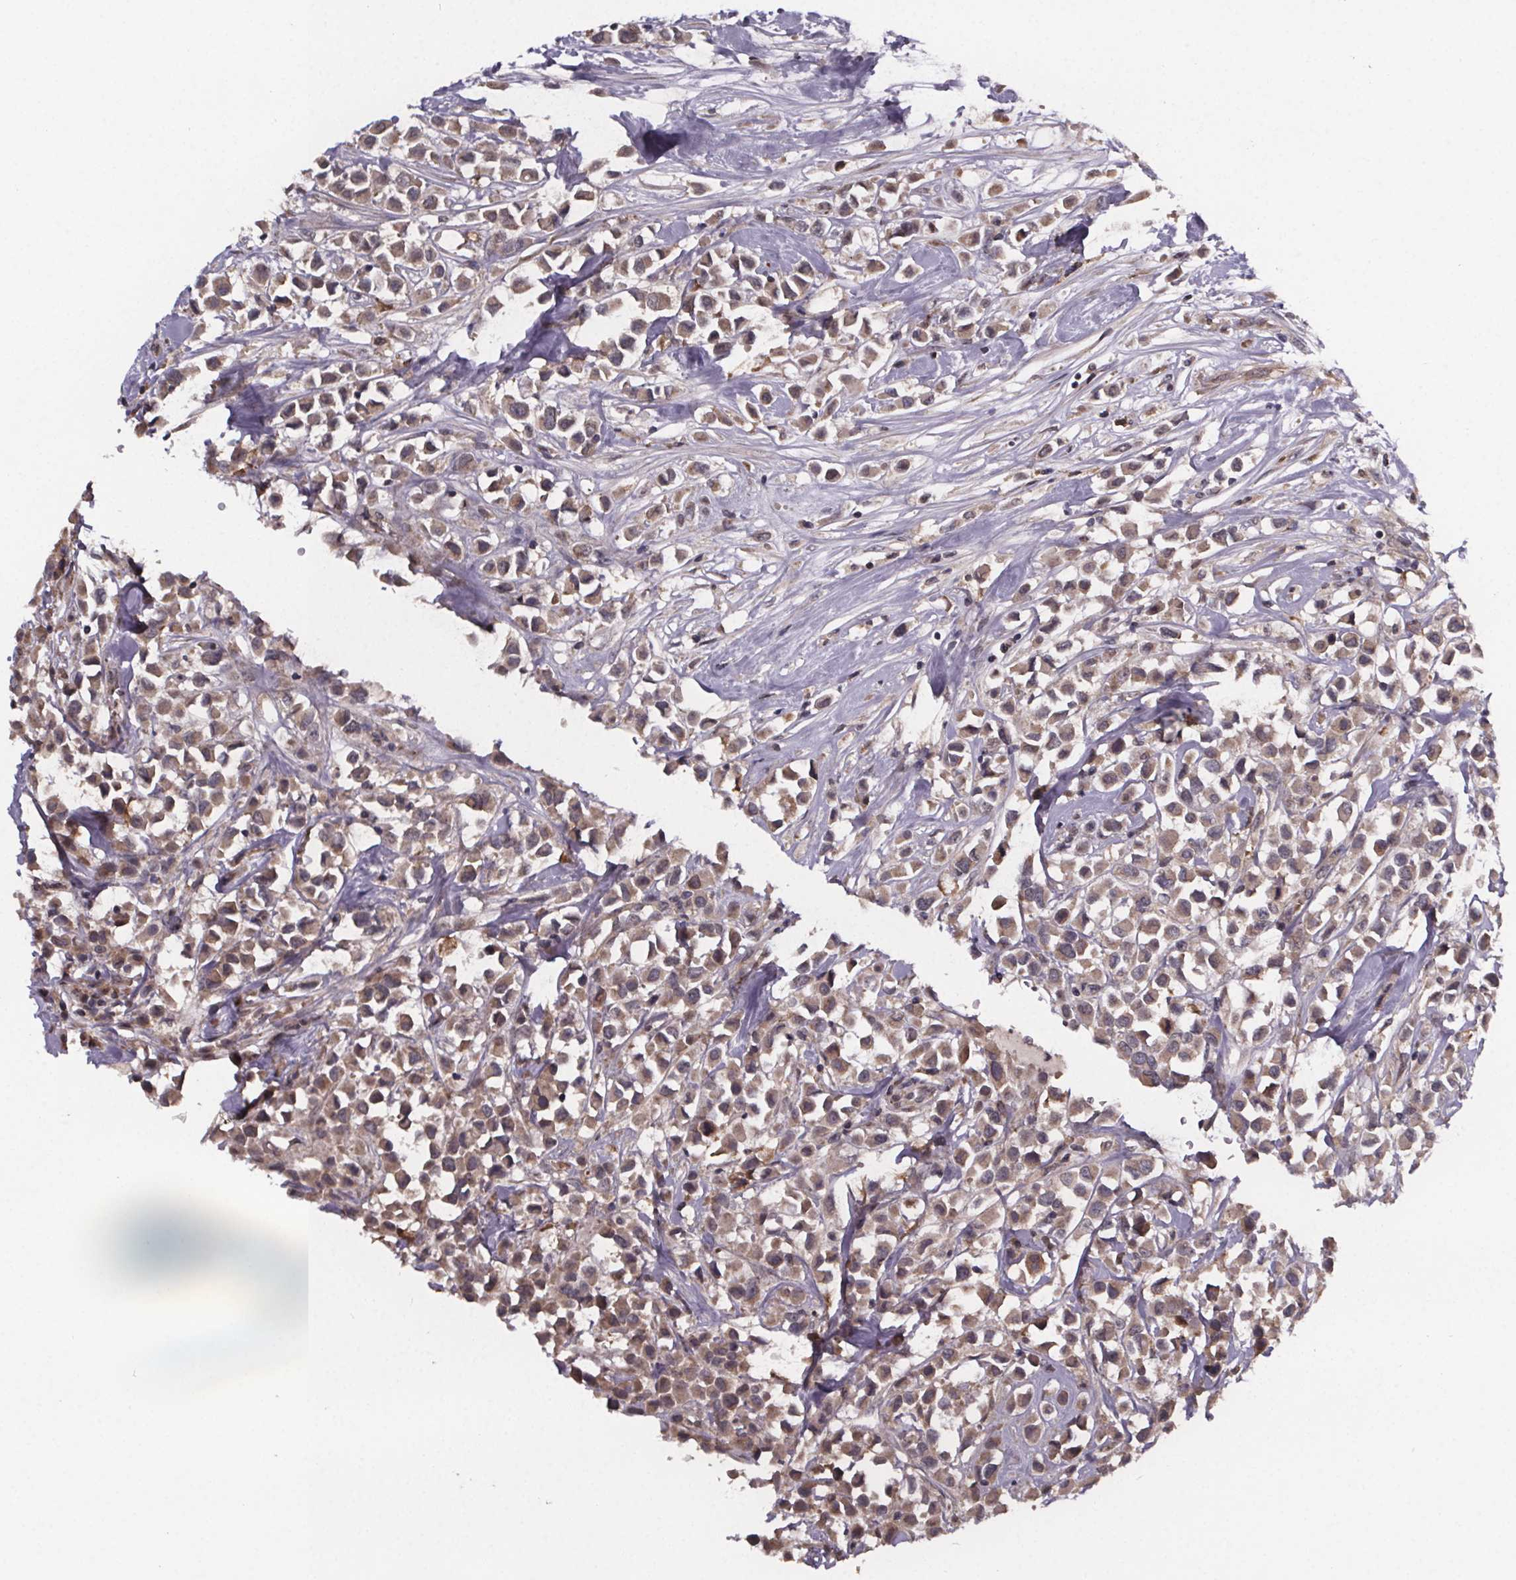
{"staining": {"intensity": "moderate", "quantity": ">75%", "location": "cytoplasmic/membranous"}, "tissue": "breast cancer", "cell_type": "Tumor cells", "image_type": "cancer", "snomed": [{"axis": "morphology", "description": "Duct carcinoma"}, {"axis": "topography", "description": "Breast"}], "caption": "The micrograph exhibits a brown stain indicating the presence of a protein in the cytoplasmic/membranous of tumor cells in infiltrating ductal carcinoma (breast).", "gene": "SAT1", "patient": {"sex": "female", "age": 61}}